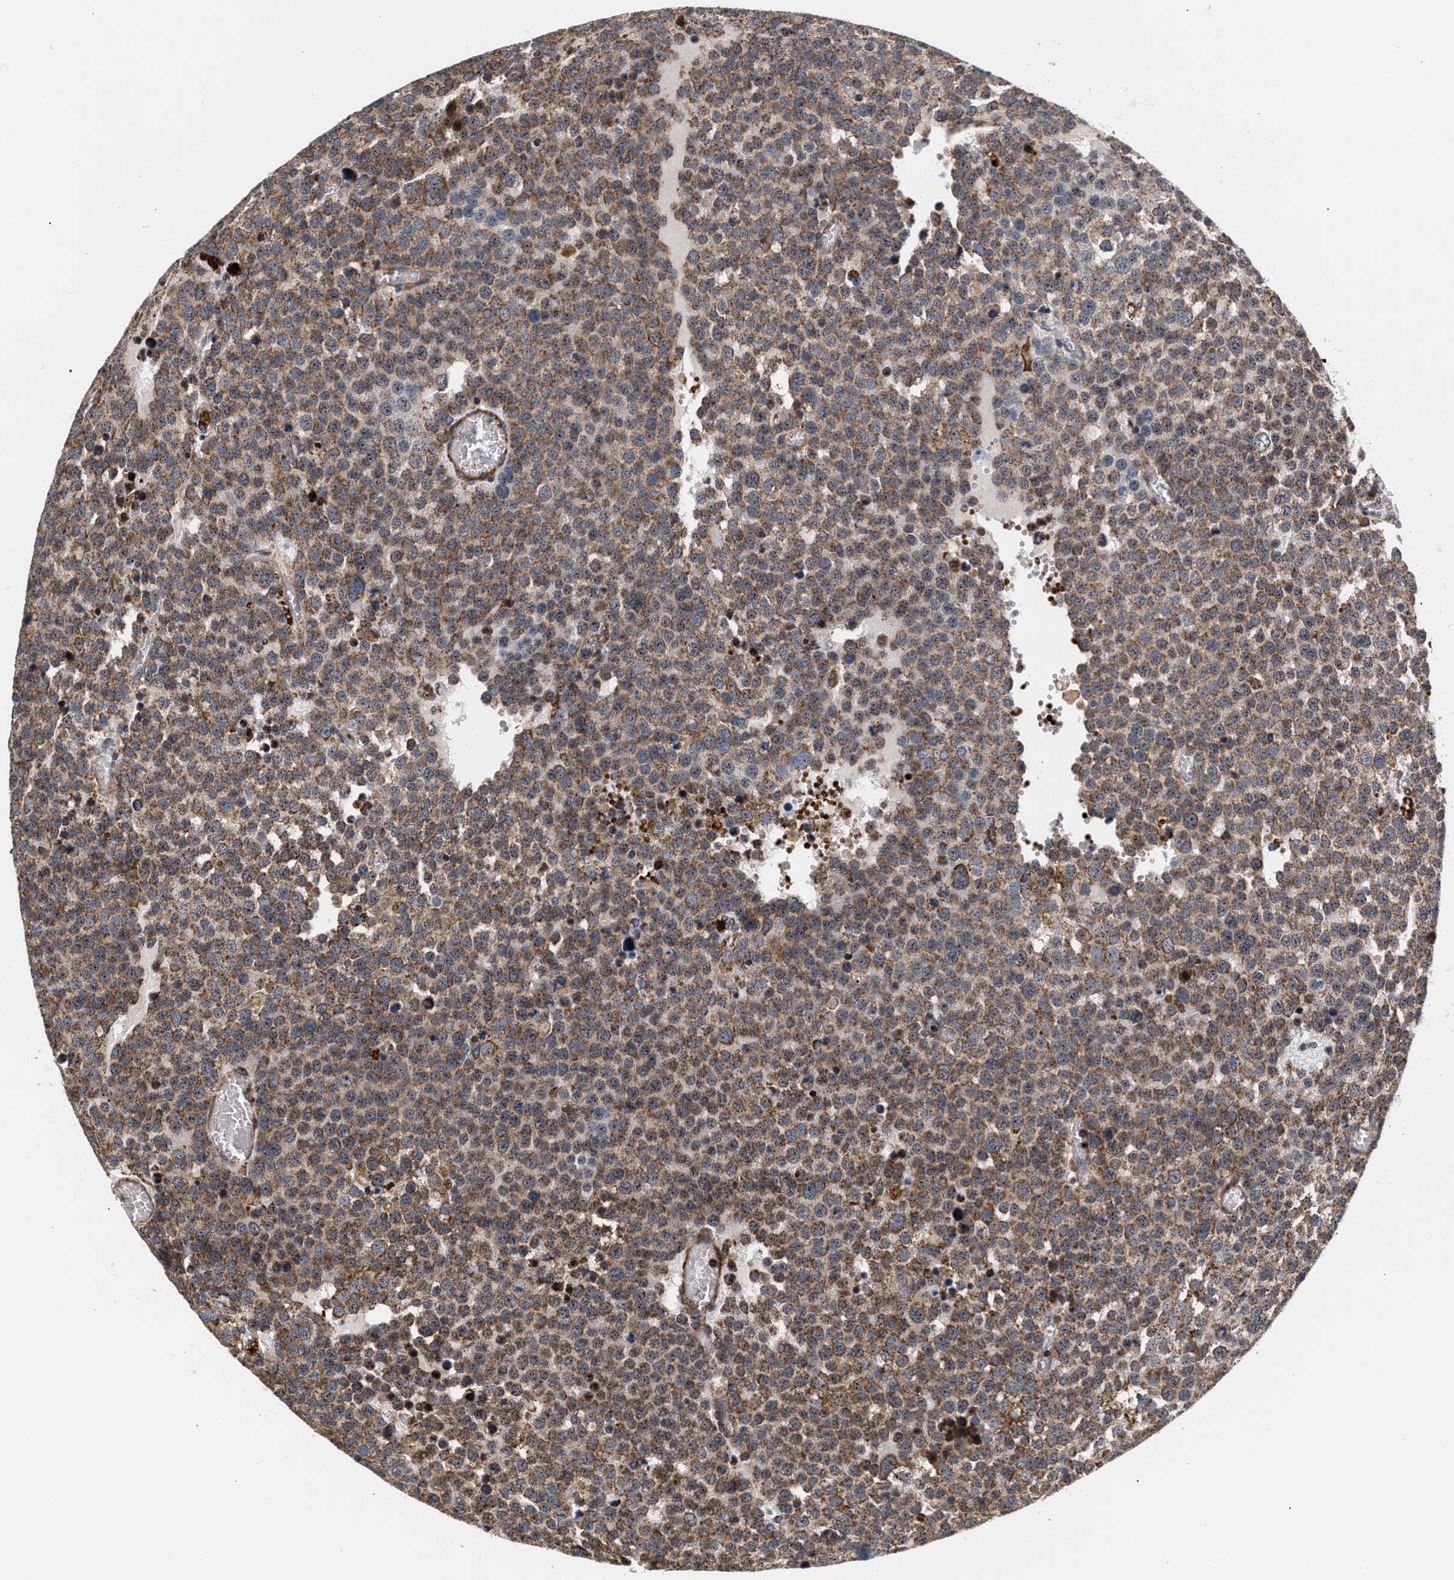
{"staining": {"intensity": "moderate", "quantity": ">75%", "location": "cytoplasmic/membranous"}, "tissue": "testis cancer", "cell_type": "Tumor cells", "image_type": "cancer", "snomed": [{"axis": "morphology", "description": "Normal tissue, NOS"}, {"axis": "morphology", "description": "Seminoma, NOS"}, {"axis": "topography", "description": "Testis"}], "caption": "An immunohistochemistry (IHC) micrograph of tumor tissue is shown. Protein staining in brown labels moderate cytoplasmic/membranous positivity in testis cancer (seminoma) within tumor cells.", "gene": "SGK1", "patient": {"sex": "male", "age": 71}}